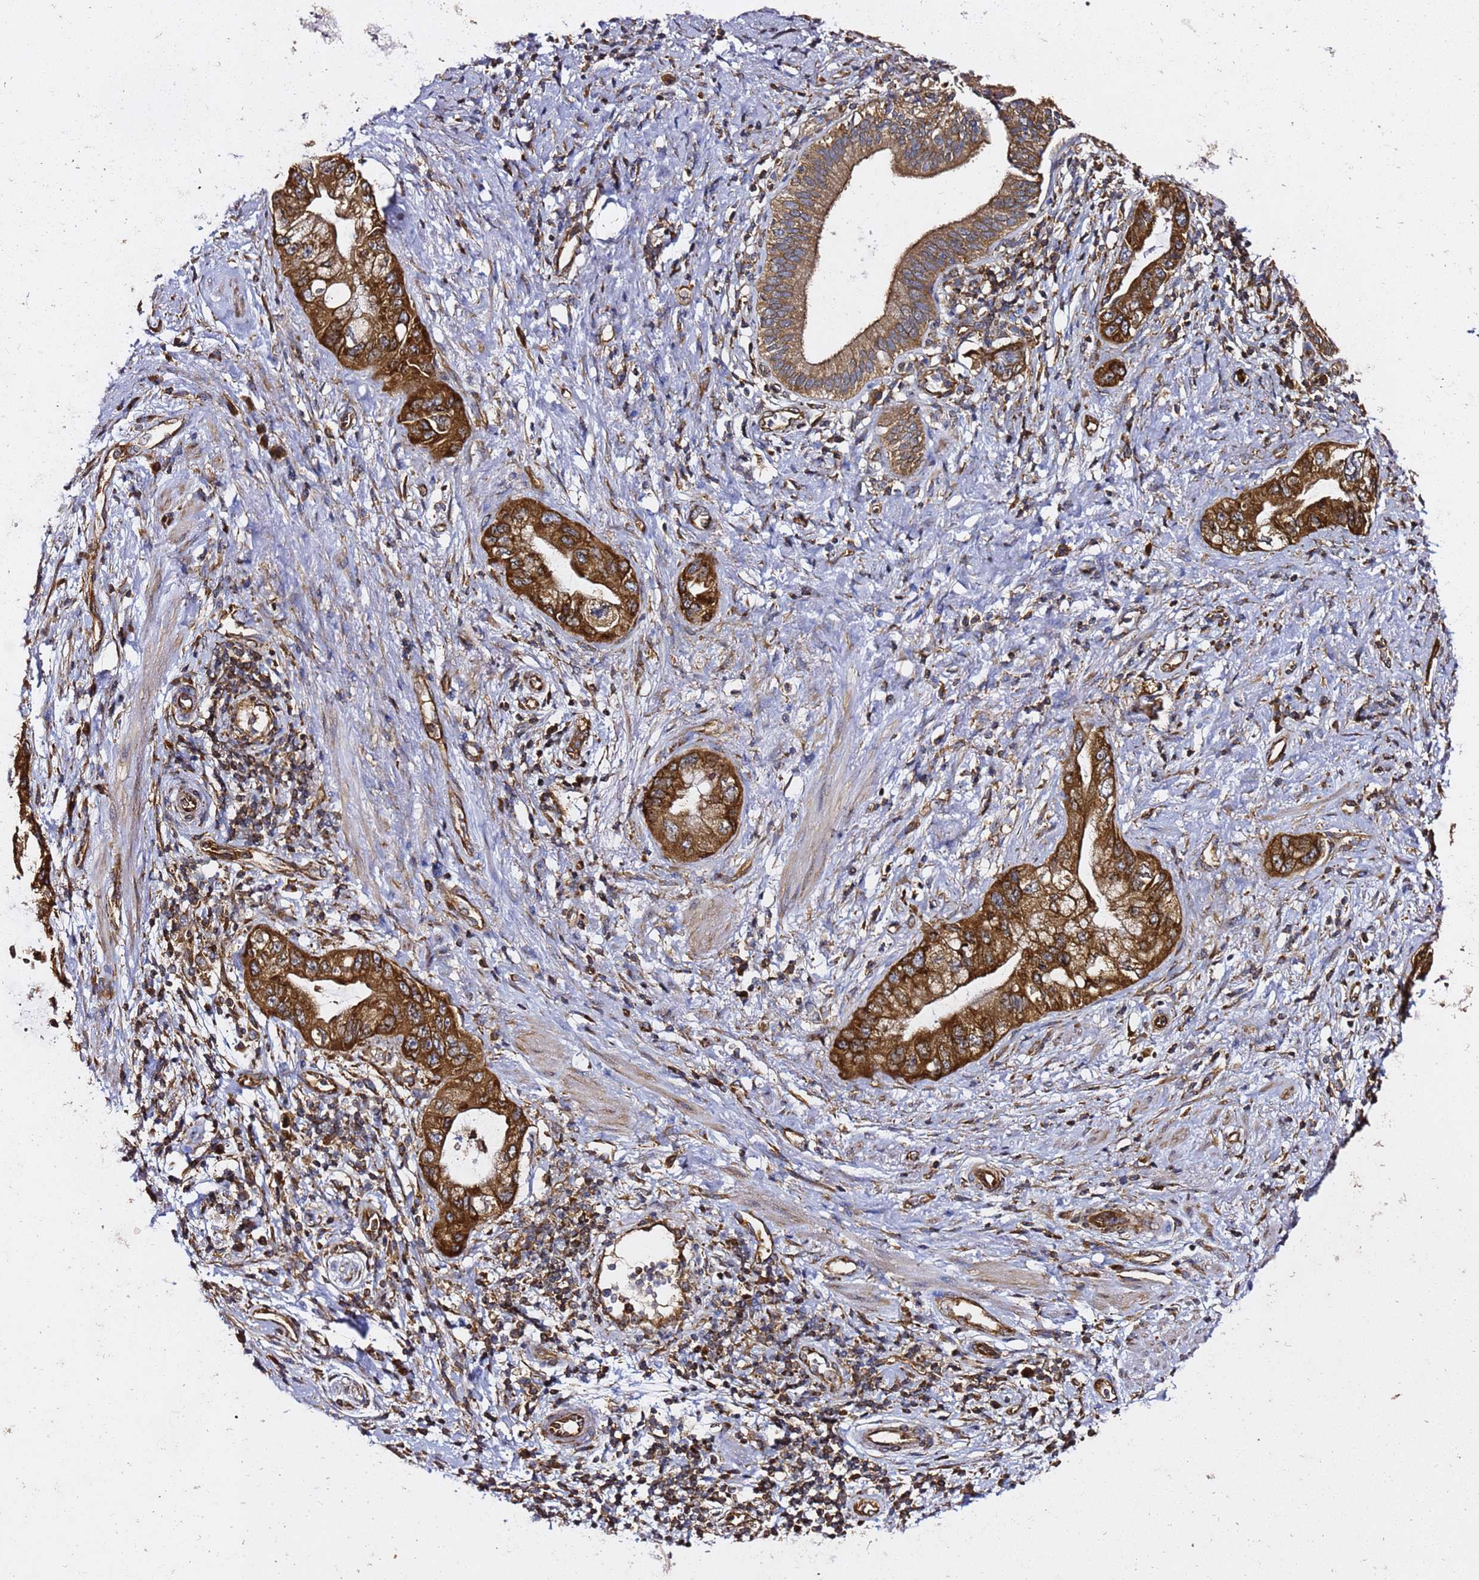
{"staining": {"intensity": "strong", "quantity": ">75%", "location": "cytoplasmic/membranous"}, "tissue": "pancreatic cancer", "cell_type": "Tumor cells", "image_type": "cancer", "snomed": [{"axis": "morphology", "description": "Adenocarcinoma, NOS"}, {"axis": "topography", "description": "Pancreas"}], "caption": "The micrograph reveals a brown stain indicating the presence of a protein in the cytoplasmic/membranous of tumor cells in adenocarcinoma (pancreatic).", "gene": "TPST1", "patient": {"sex": "female", "age": 73}}